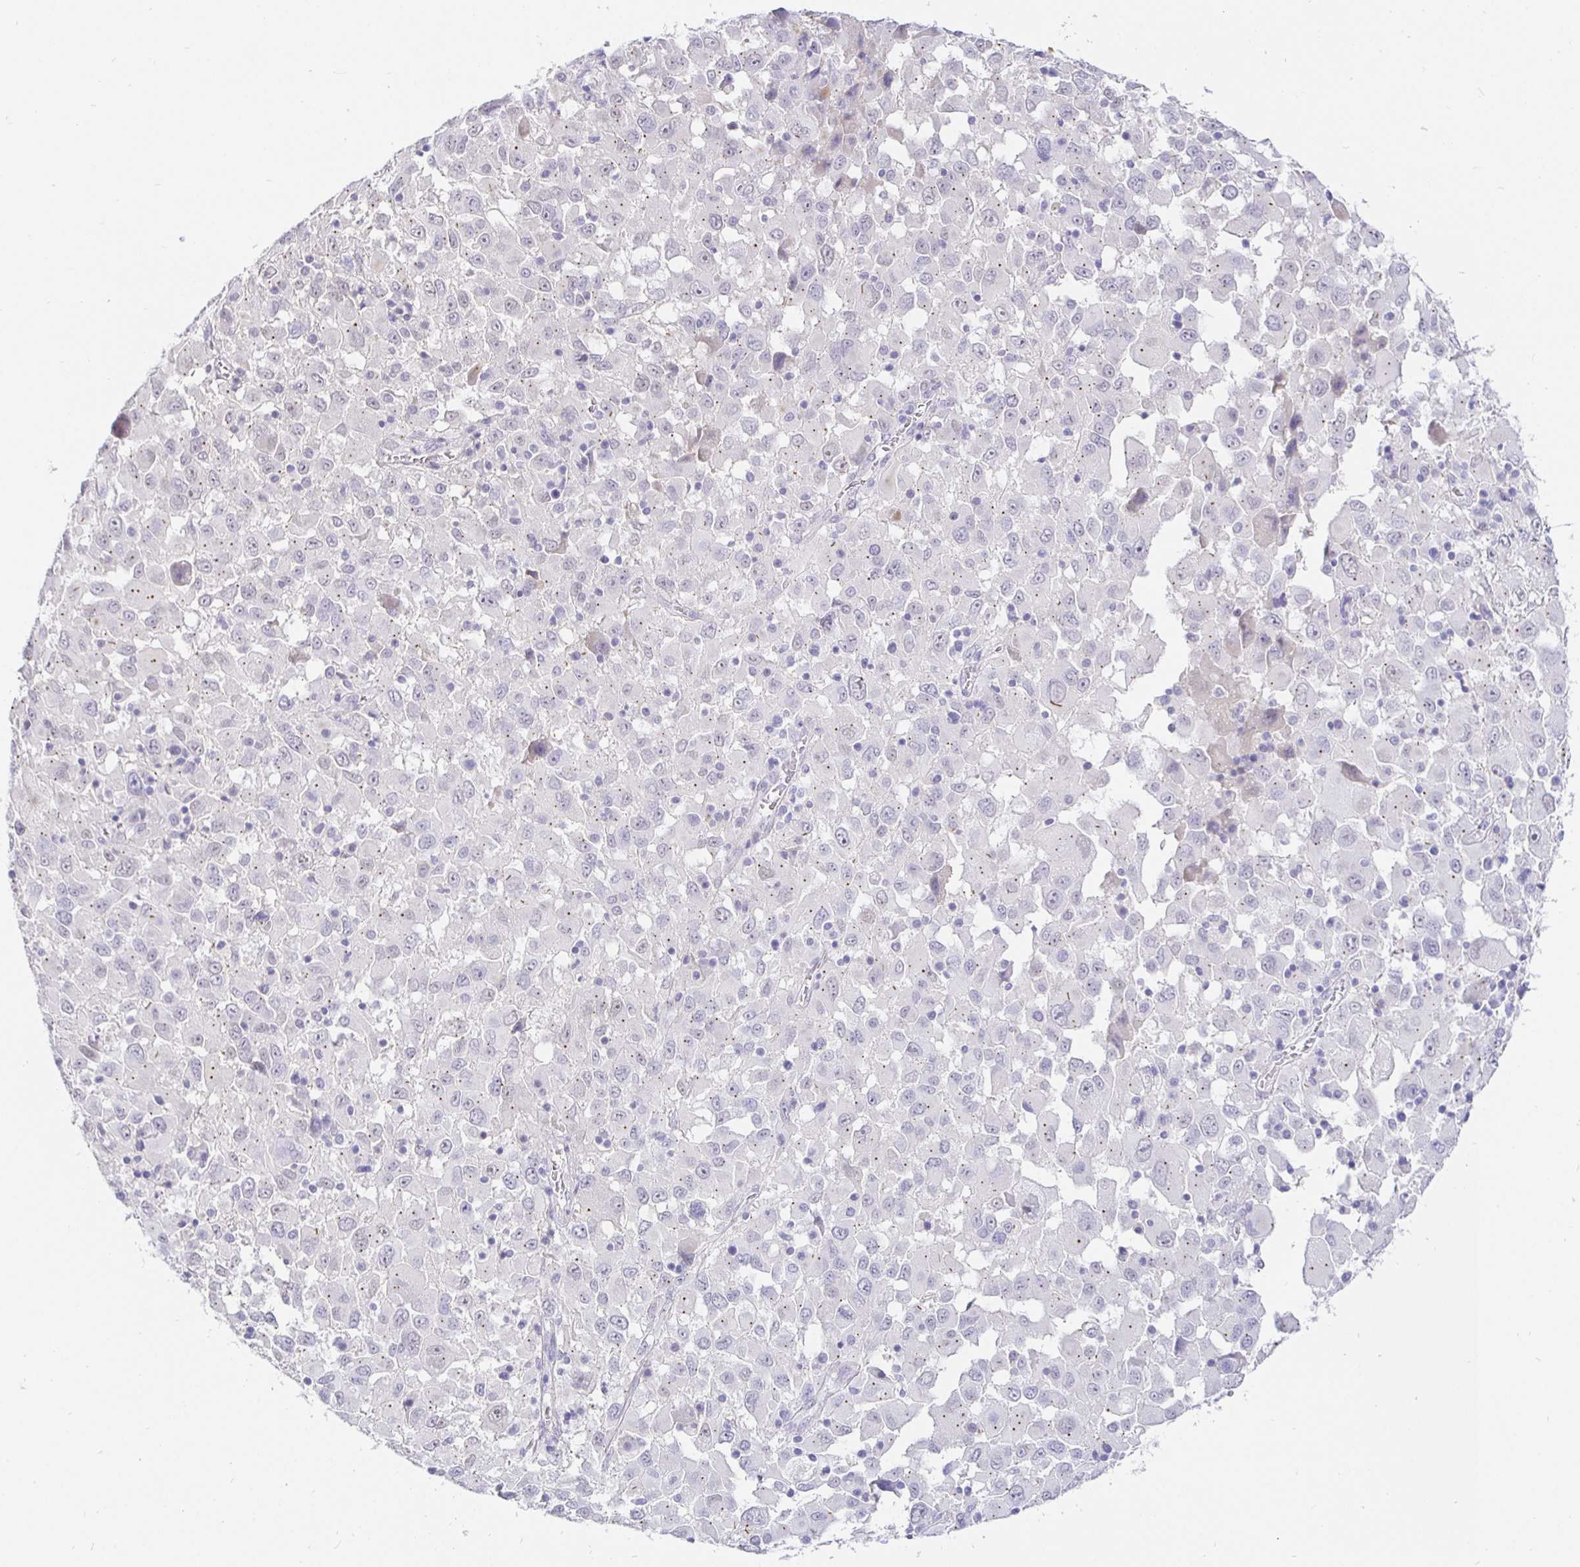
{"staining": {"intensity": "negative", "quantity": "none", "location": "none"}, "tissue": "melanoma", "cell_type": "Tumor cells", "image_type": "cancer", "snomed": [{"axis": "morphology", "description": "Malignant melanoma, Metastatic site"}, {"axis": "topography", "description": "Soft tissue"}], "caption": "This is an IHC photomicrograph of human malignant melanoma (metastatic site). There is no positivity in tumor cells.", "gene": "EZHIP", "patient": {"sex": "male", "age": 50}}